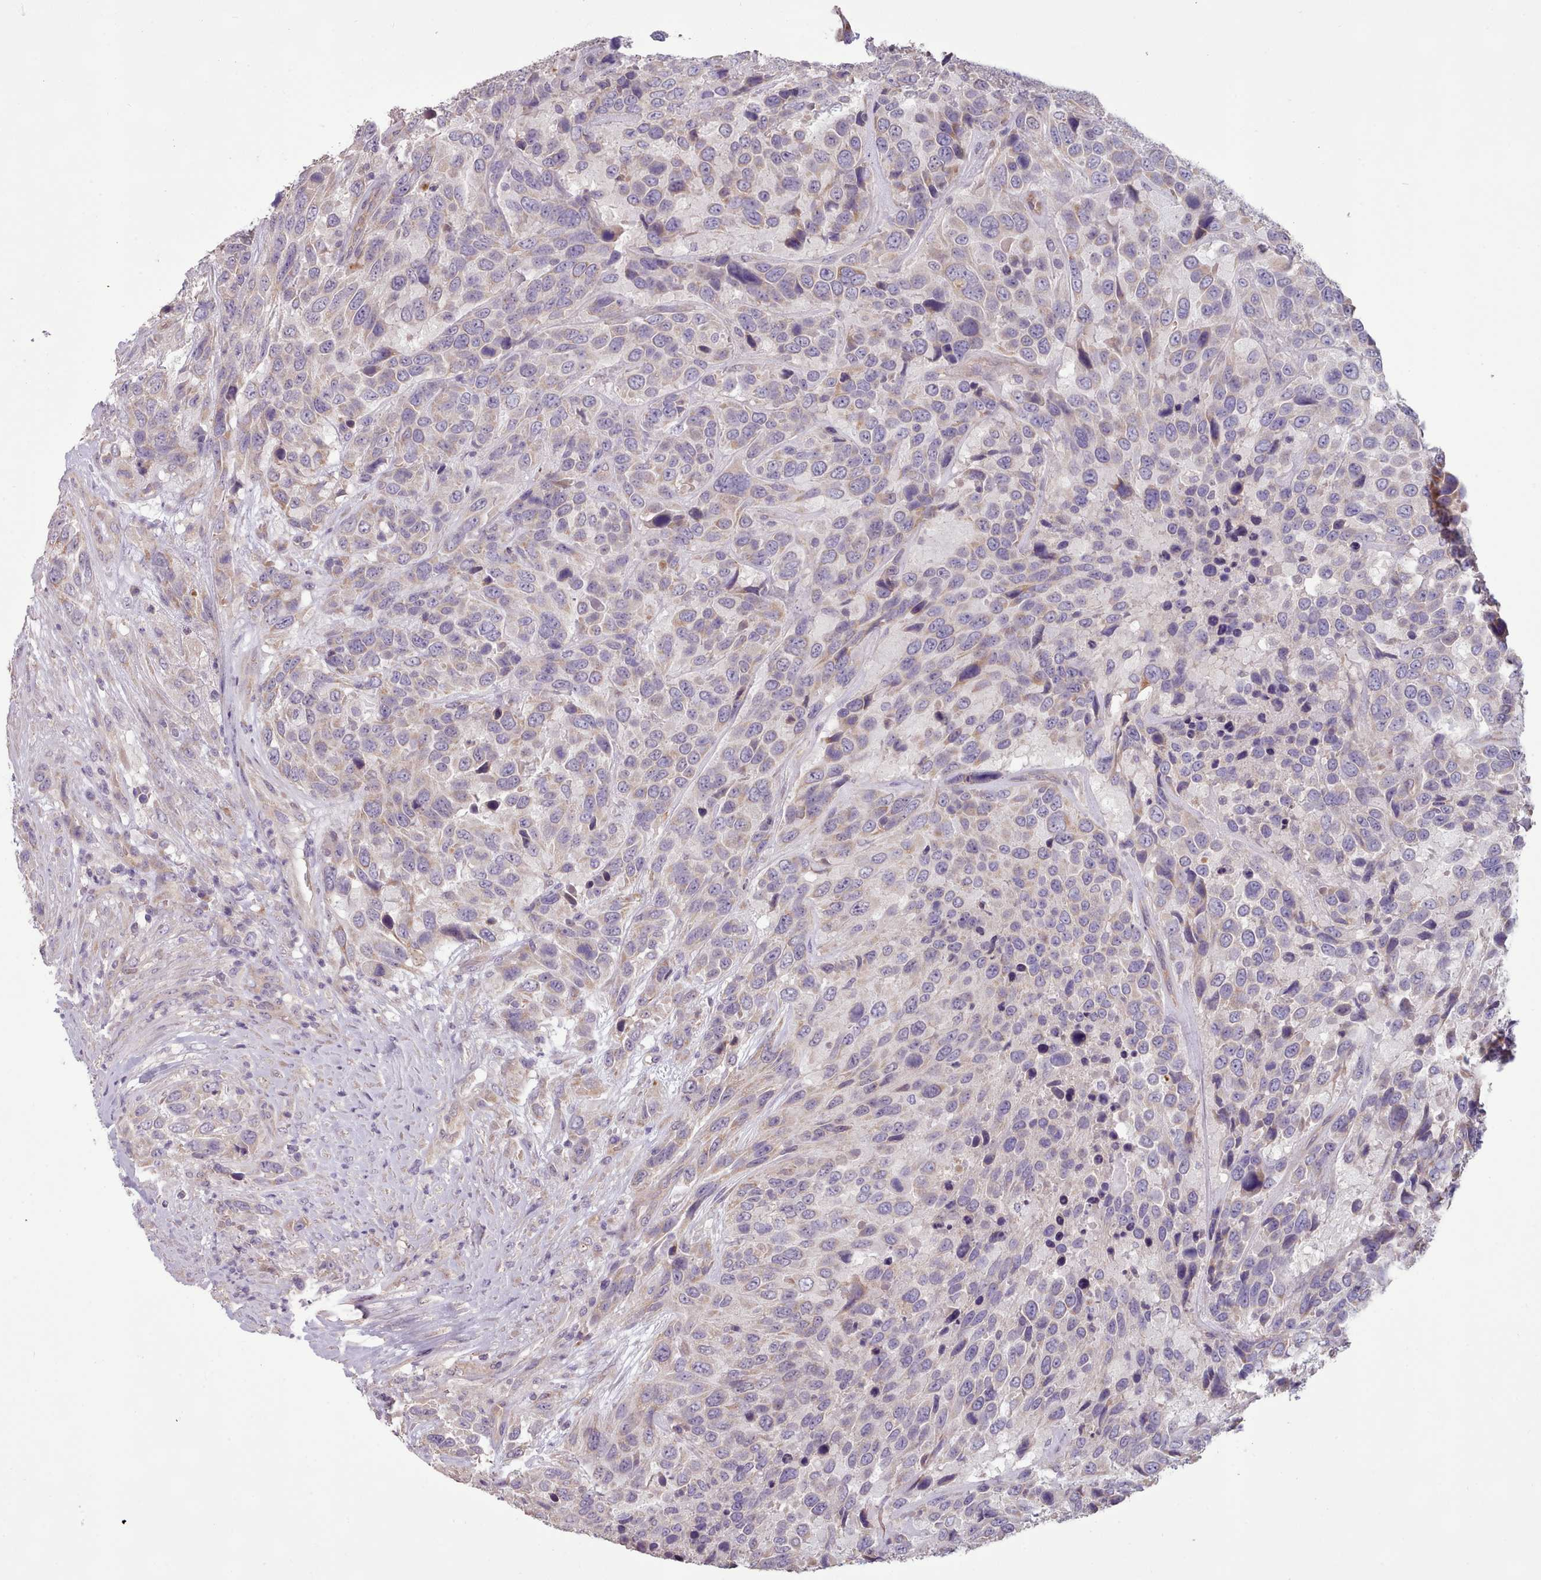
{"staining": {"intensity": "weak", "quantity": "<25%", "location": "cytoplasmic/membranous"}, "tissue": "urothelial cancer", "cell_type": "Tumor cells", "image_type": "cancer", "snomed": [{"axis": "morphology", "description": "Urothelial carcinoma, High grade"}, {"axis": "topography", "description": "Urinary bladder"}], "caption": "A histopathology image of human urothelial cancer is negative for staining in tumor cells.", "gene": "DPF1", "patient": {"sex": "female", "age": 70}}